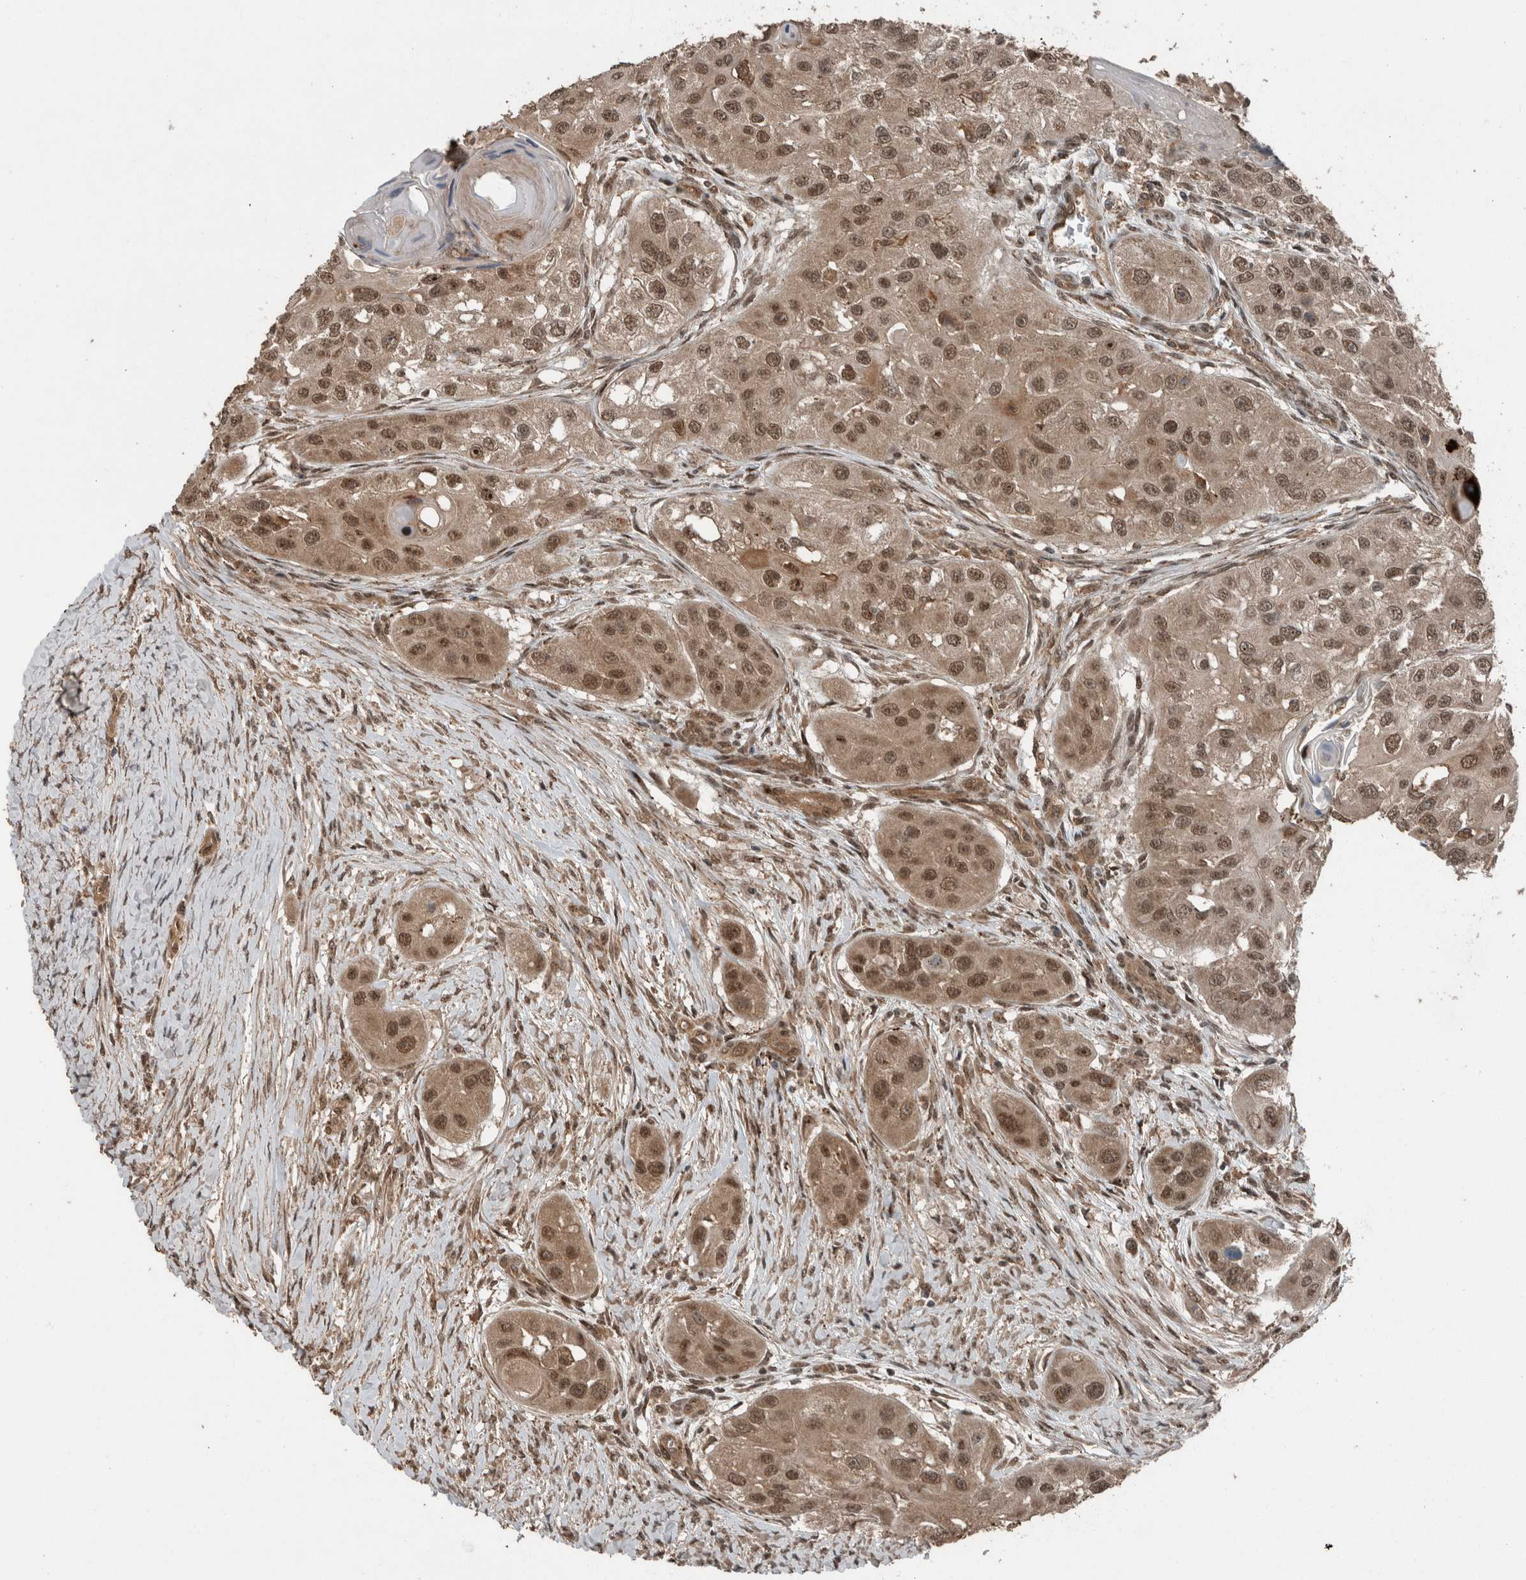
{"staining": {"intensity": "moderate", "quantity": ">75%", "location": "cytoplasmic/membranous,nuclear"}, "tissue": "head and neck cancer", "cell_type": "Tumor cells", "image_type": "cancer", "snomed": [{"axis": "morphology", "description": "Normal tissue, NOS"}, {"axis": "morphology", "description": "Squamous cell carcinoma, NOS"}, {"axis": "topography", "description": "Skeletal muscle"}, {"axis": "topography", "description": "Head-Neck"}], "caption": "Immunohistochemical staining of squamous cell carcinoma (head and neck) reveals medium levels of moderate cytoplasmic/membranous and nuclear staining in about >75% of tumor cells.", "gene": "MYO1E", "patient": {"sex": "male", "age": 51}}